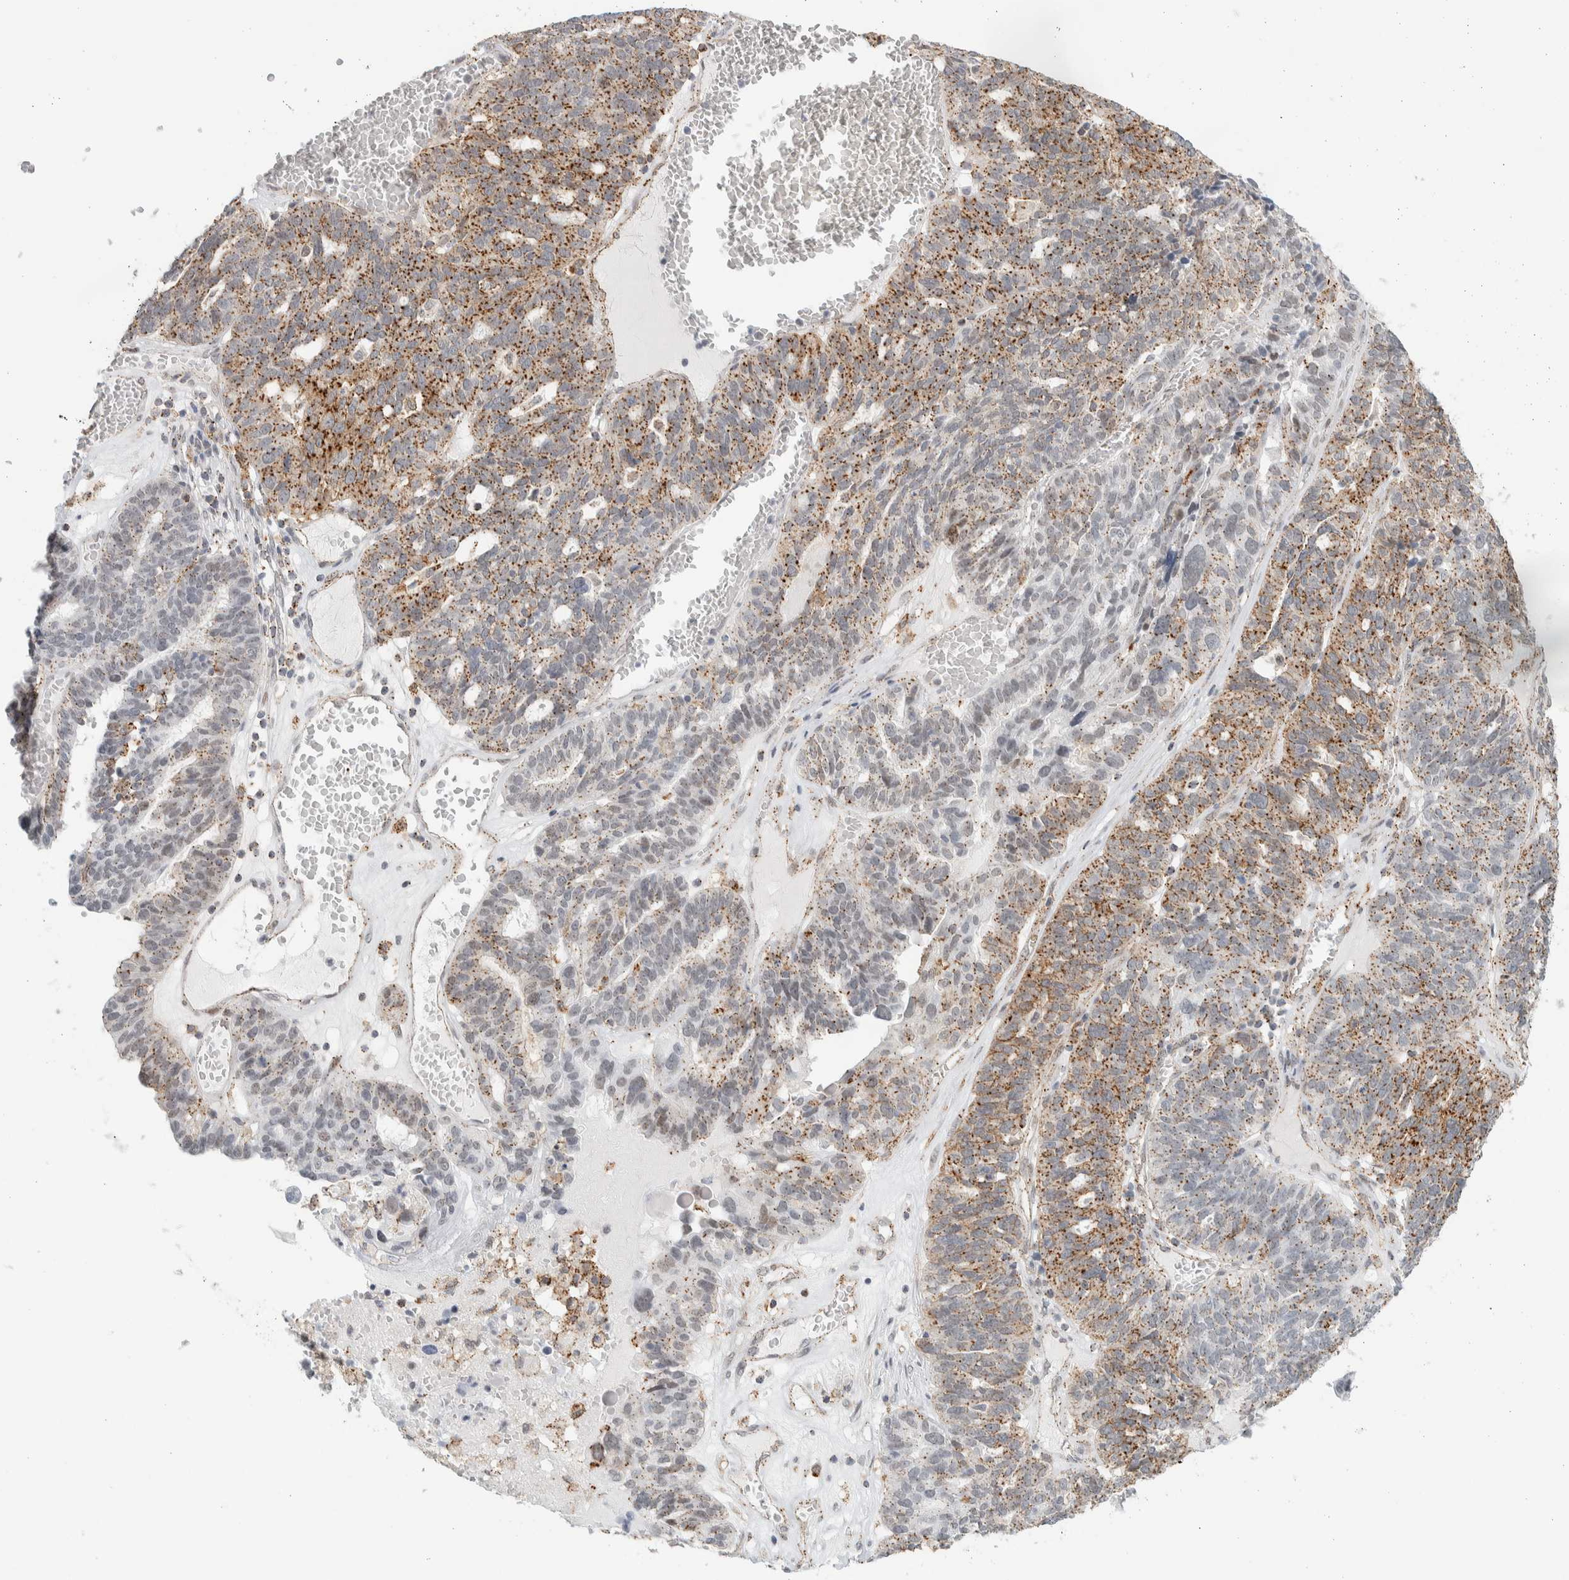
{"staining": {"intensity": "moderate", "quantity": "25%-75%", "location": "cytoplasmic/membranous"}, "tissue": "ovarian cancer", "cell_type": "Tumor cells", "image_type": "cancer", "snomed": [{"axis": "morphology", "description": "Cystadenocarcinoma, serous, NOS"}, {"axis": "topography", "description": "Ovary"}], "caption": "An immunohistochemistry (IHC) micrograph of tumor tissue is shown. Protein staining in brown shows moderate cytoplasmic/membranous positivity in ovarian cancer within tumor cells.", "gene": "CDH17", "patient": {"sex": "female", "age": 59}}